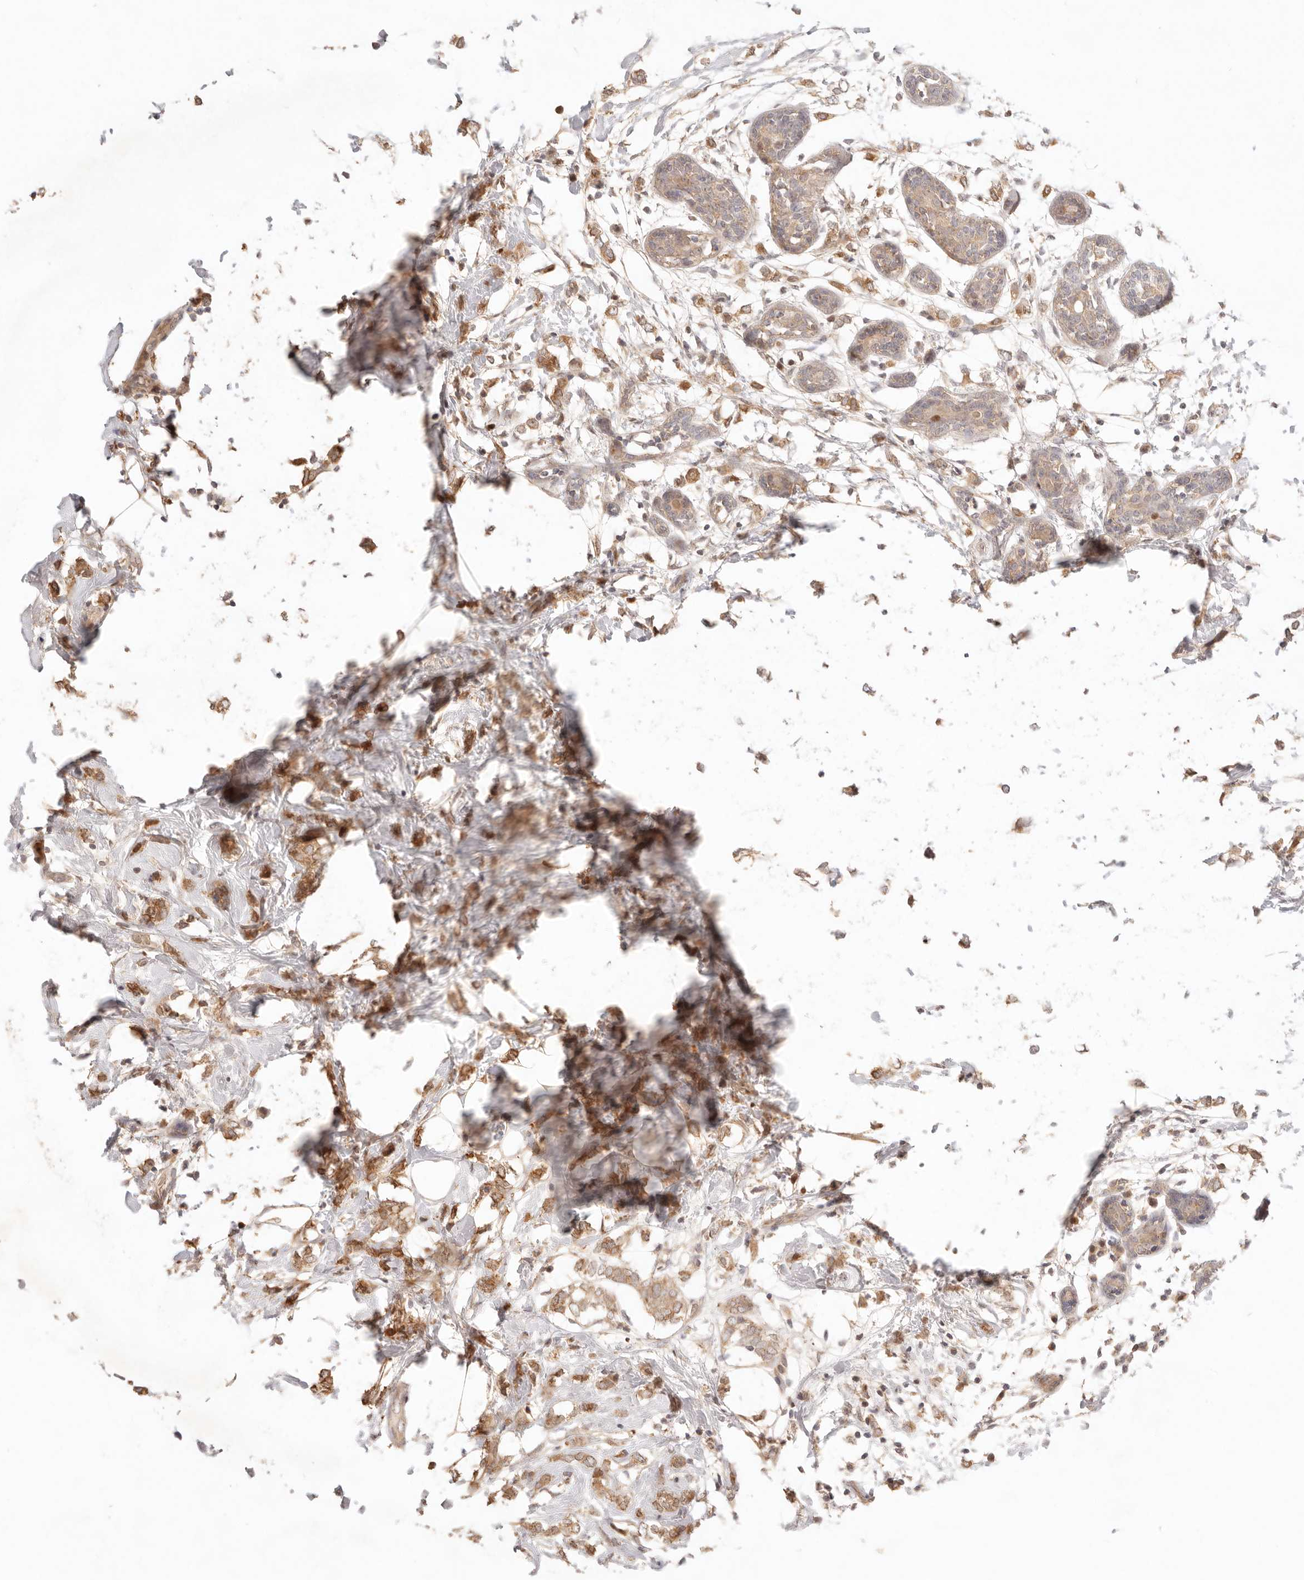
{"staining": {"intensity": "moderate", "quantity": ">75%", "location": "cytoplasmic/membranous"}, "tissue": "breast cancer", "cell_type": "Tumor cells", "image_type": "cancer", "snomed": [{"axis": "morphology", "description": "Normal tissue, NOS"}, {"axis": "morphology", "description": "Lobular carcinoma"}, {"axis": "topography", "description": "Breast"}], "caption": "Brown immunohistochemical staining in human breast lobular carcinoma exhibits moderate cytoplasmic/membranous positivity in approximately >75% of tumor cells.", "gene": "PHLDA3", "patient": {"sex": "female", "age": 47}}